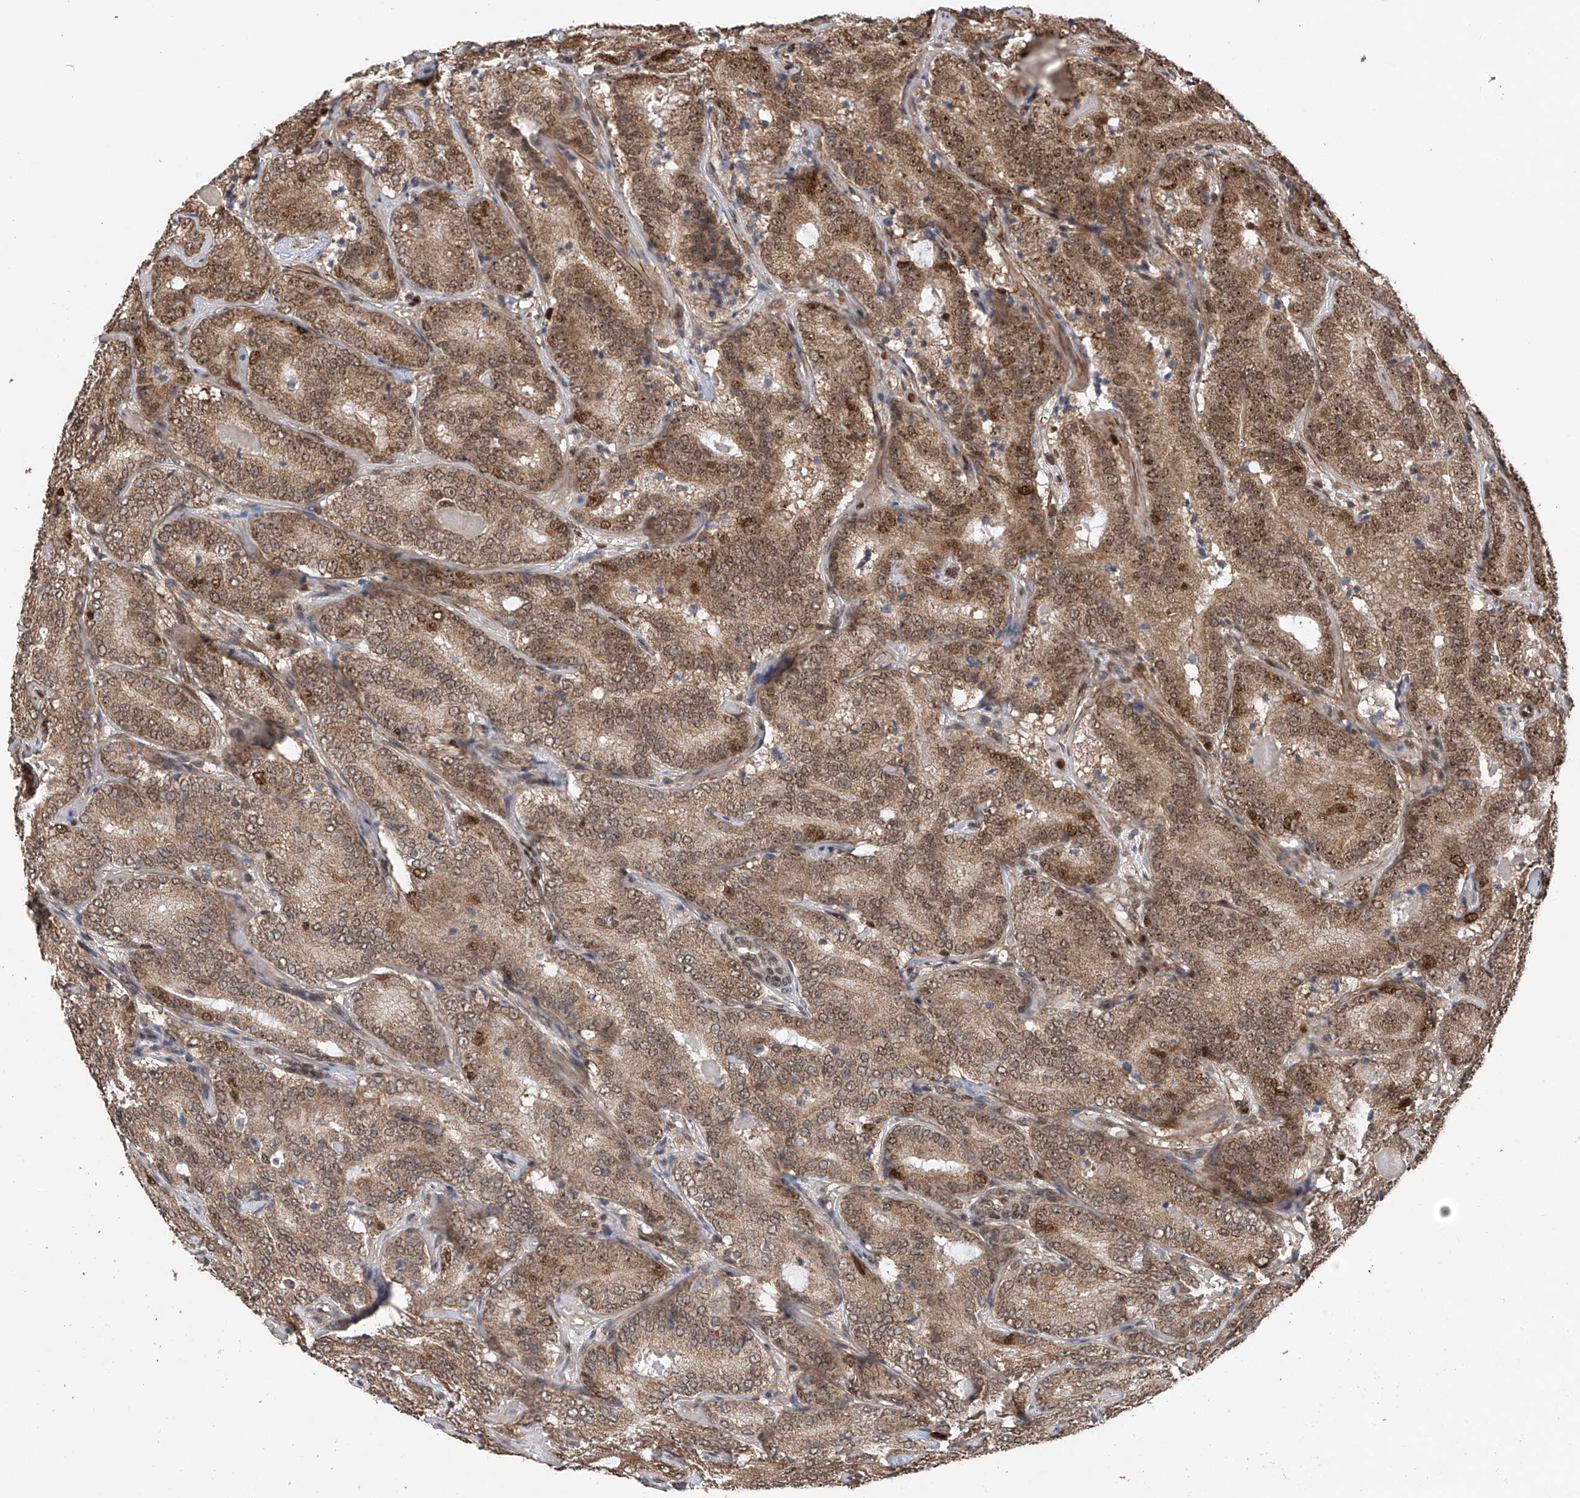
{"staining": {"intensity": "moderate", "quantity": ">75%", "location": "cytoplasmic/membranous,nuclear"}, "tissue": "prostate cancer", "cell_type": "Tumor cells", "image_type": "cancer", "snomed": [{"axis": "morphology", "description": "Adenocarcinoma, High grade"}, {"axis": "topography", "description": "Prostate"}], "caption": "Prostate cancer (adenocarcinoma (high-grade)) stained for a protein (brown) exhibits moderate cytoplasmic/membranous and nuclear positive positivity in about >75% of tumor cells.", "gene": "DNAJC9", "patient": {"sex": "male", "age": 57}}